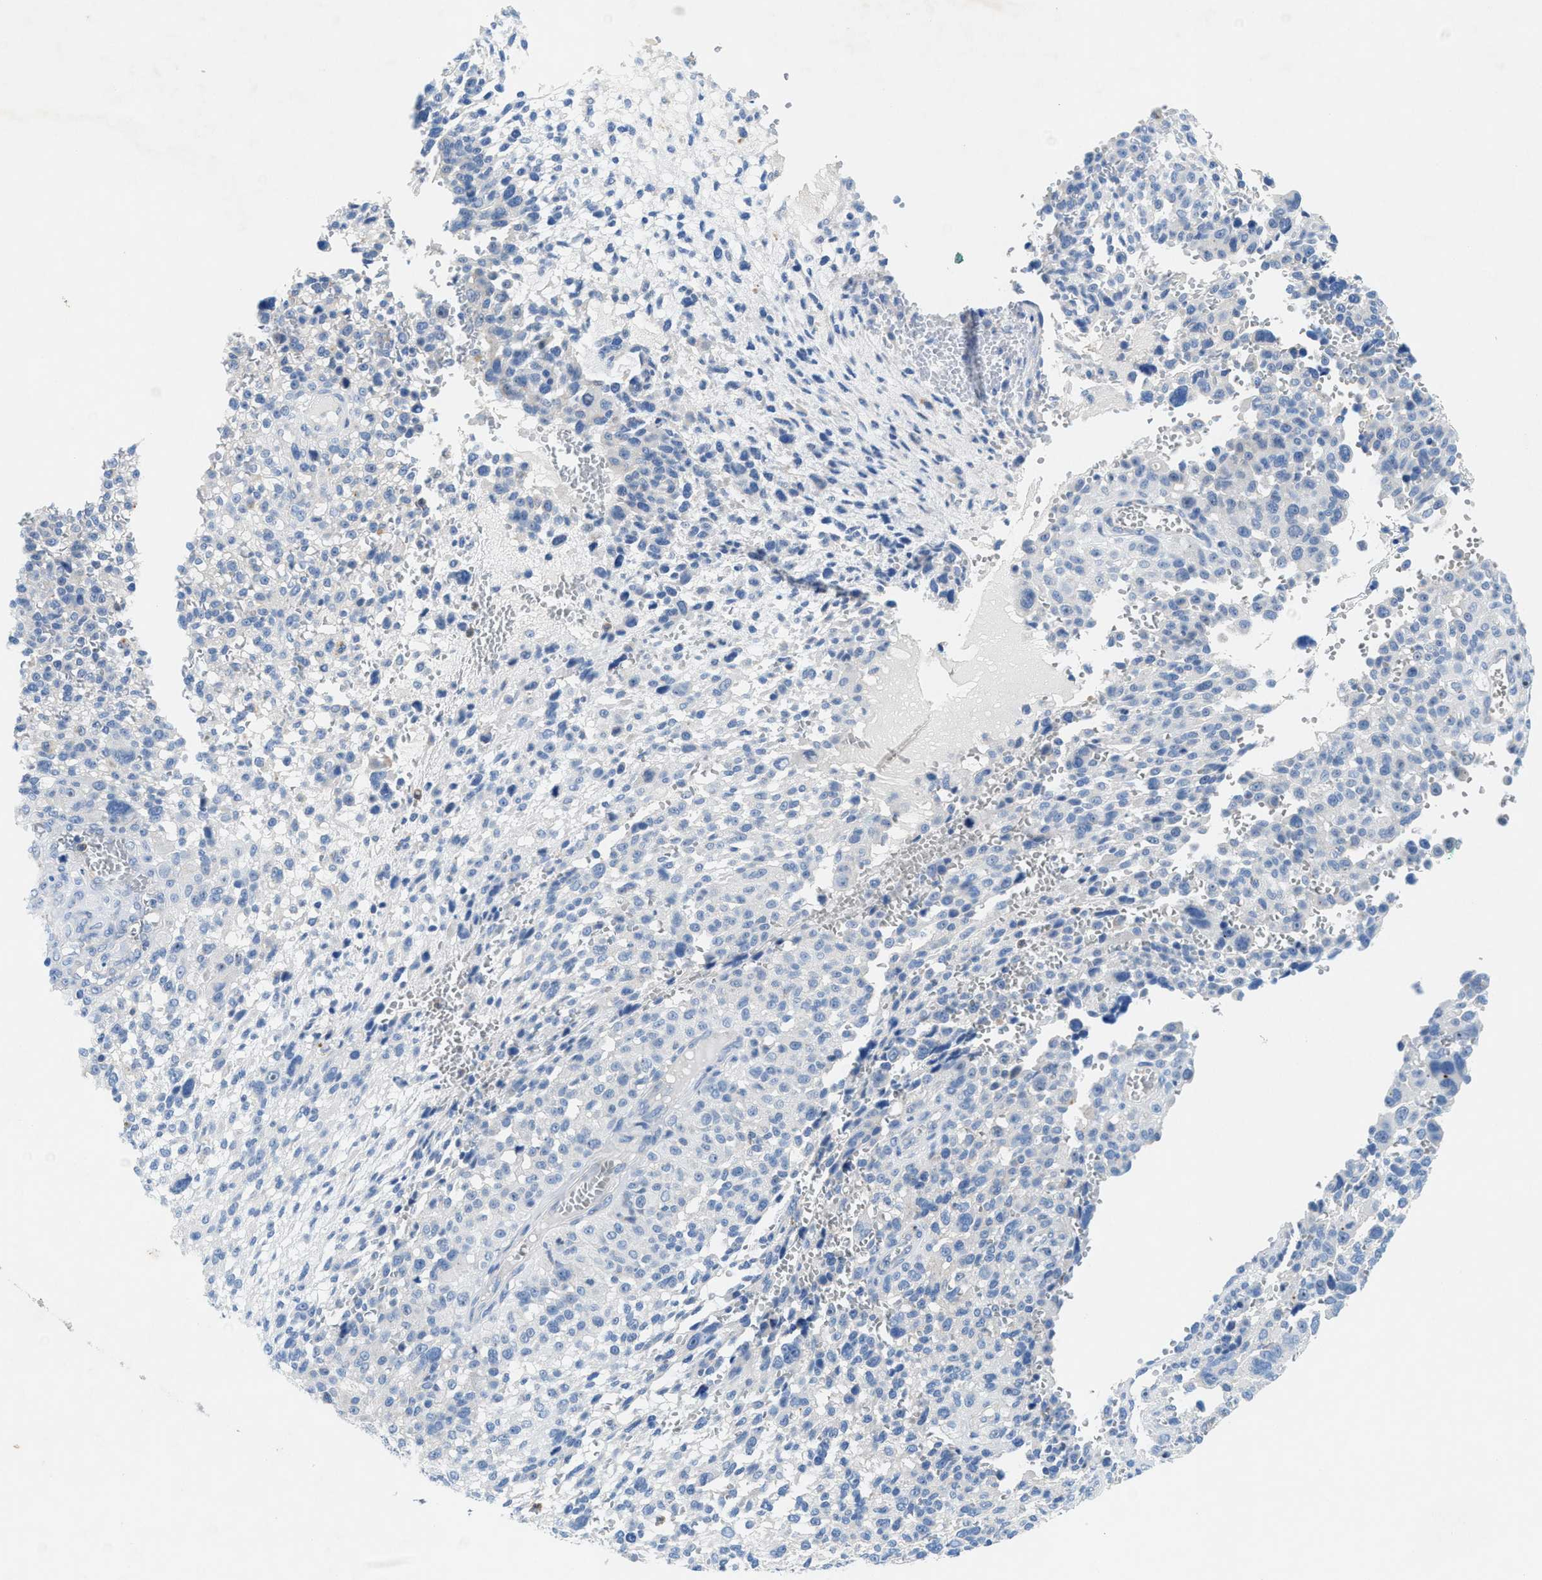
{"staining": {"intensity": "negative", "quantity": "none", "location": "none"}, "tissue": "melanoma", "cell_type": "Tumor cells", "image_type": "cancer", "snomed": [{"axis": "morphology", "description": "Malignant melanoma, NOS"}, {"axis": "topography", "description": "Skin"}], "caption": "DAB (3,3'-diaminobenzidine) immunohistochemical staining of human malignant melanoma demonstrates no significant expression in tumor cells. The staining is performed using DAB brown chromogen with nuclei counter-stained in using hematoxylin.", "gene": "CMTM1", "patient": {"sex": "female", "age": 55}}